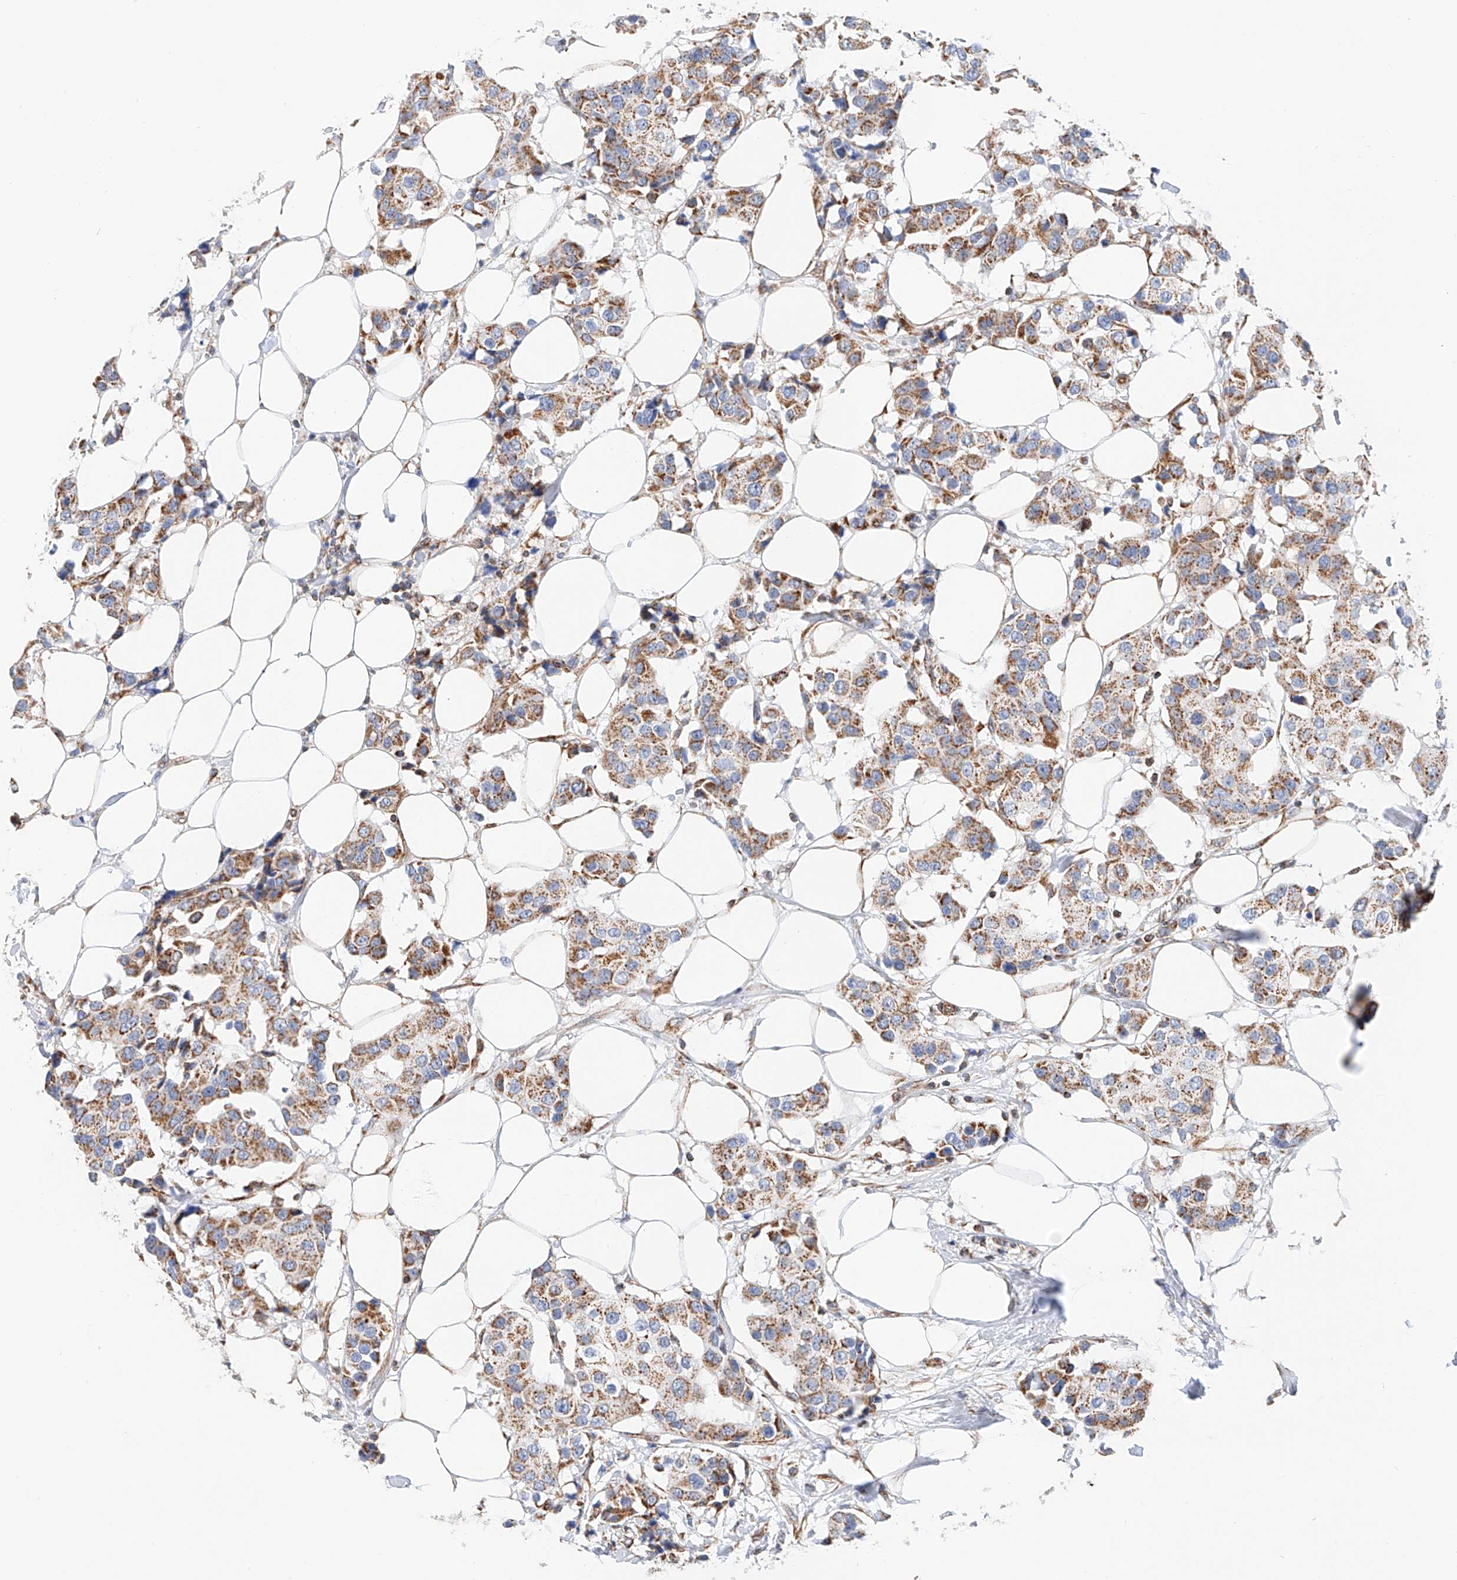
{"staining": {"intensity": "moderate", "quantity": ">75%", "location": "cytoplasmic/membranous"}, "tissue": "breast cancer", "cell_type": "Tumor cells", "image_type": "cancer", "snomed": [{"axis": "morphology", "description": "Normal tissue, NOS"}, {"axis": "morphology", "description": "Duct carcinoma"}, {"axis": "topography", "description": "Breast"}], "caption": "A brown stain labels moderate cytoplasmic/membranous expression of a protein in human intraductal carcinoma (breast) tumor cells.", "gene": "NDUFV3", "patient": {"sex": "female", "age": 39}}